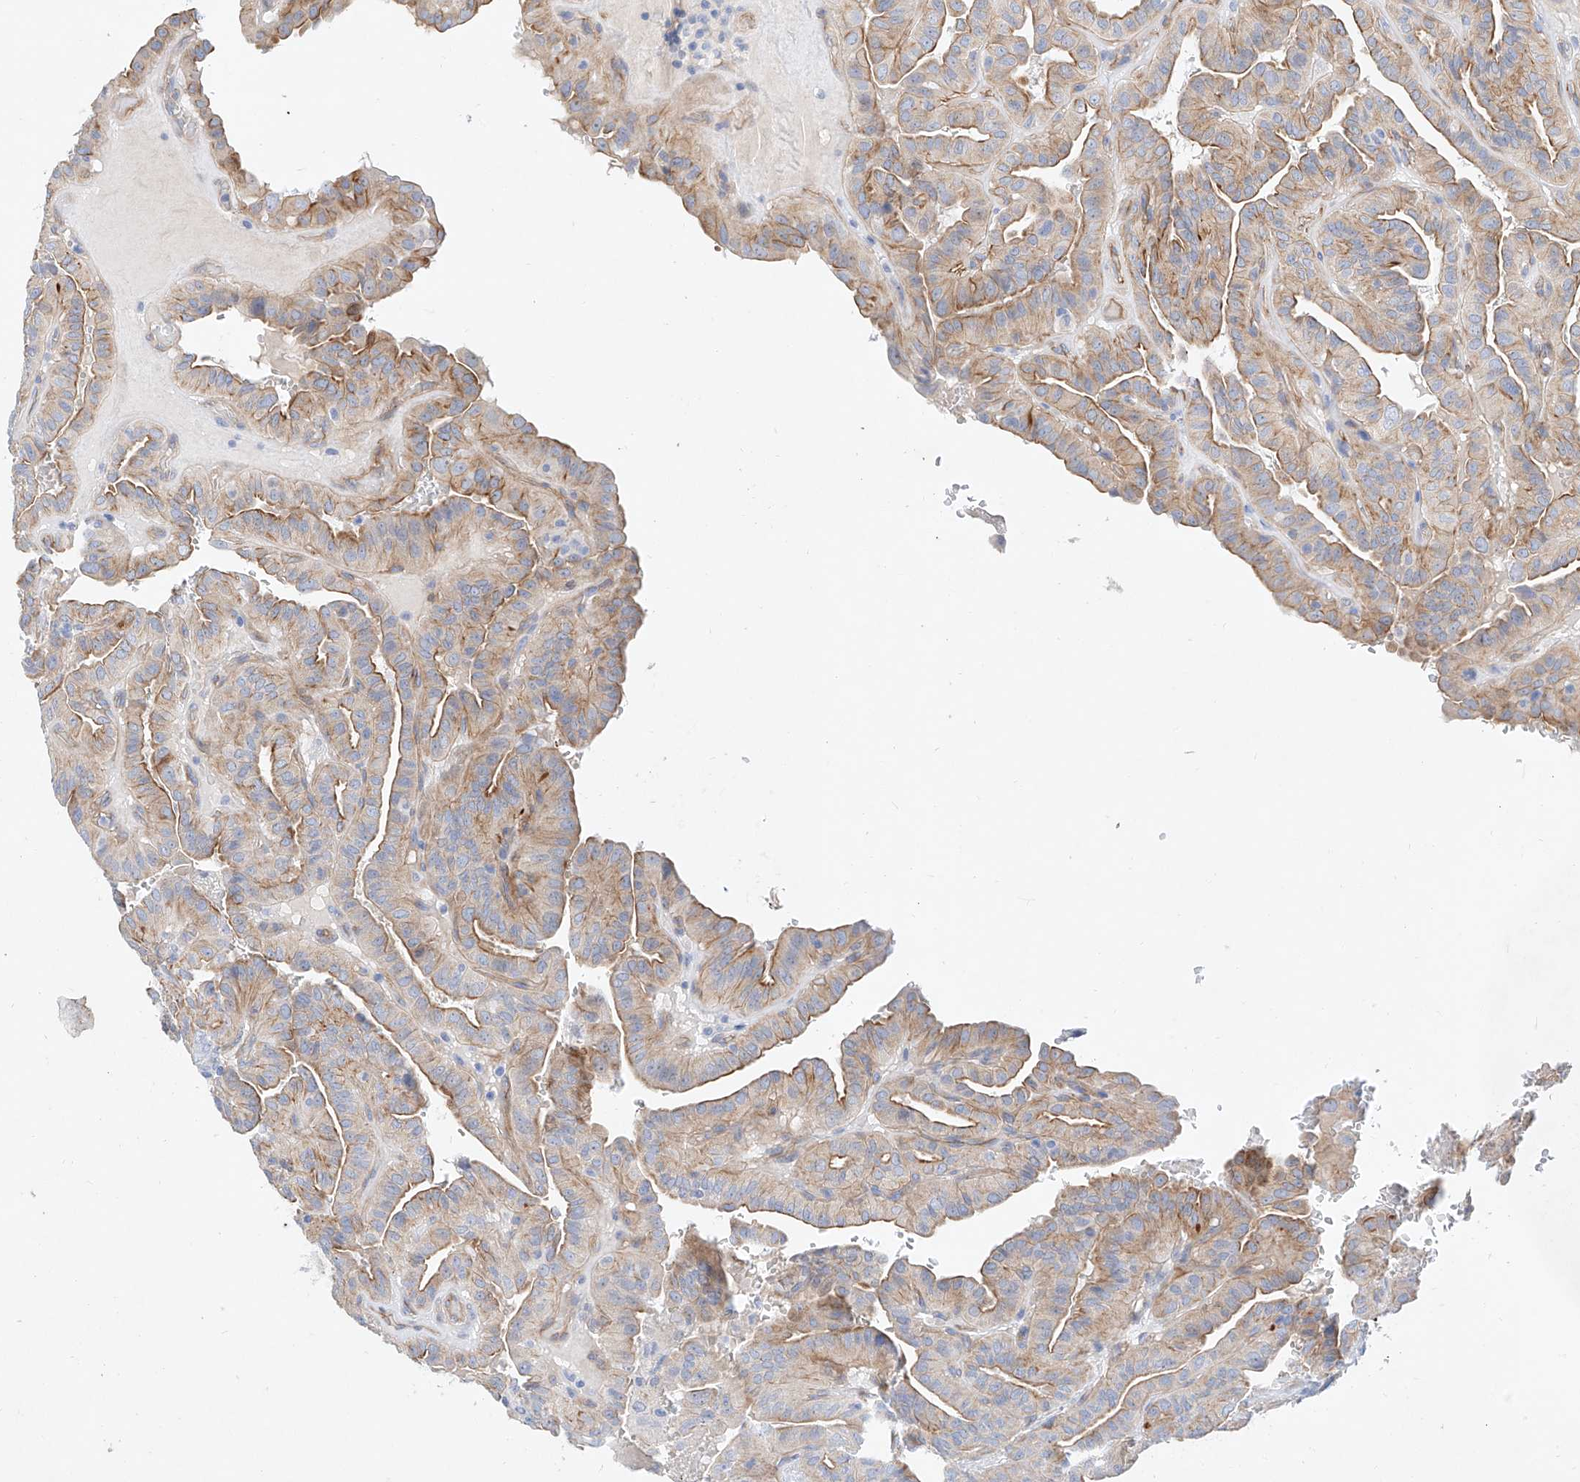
{"staining": {"intensity": "weak", "quantity": ">75%", "location": "cytoplasmic/membranous"}, "tissue": "thyroid cancer", "cell_type": "Tumor cells", "image_type": "cancer", "snomed": [{"axis": "morphology", "description": "Papillary adenocarcinoma, NOS"}, {"axis": "topography", "description": "Thyroid gland"}], "caption": "Immunohistochemistry (IHC) (DAB (3,3'-diaminobenzidine)) staining of human thyroid cancer (papillary adenocarcinoma) displays weak cytoplasmic/membranous protein positivity in about >75% of tumor cells. (brown staining indicates protein expression, while blue staining denotes nuclei).", "gene": "SBSPON", "patient": {"sex": "male", "age": 77}}